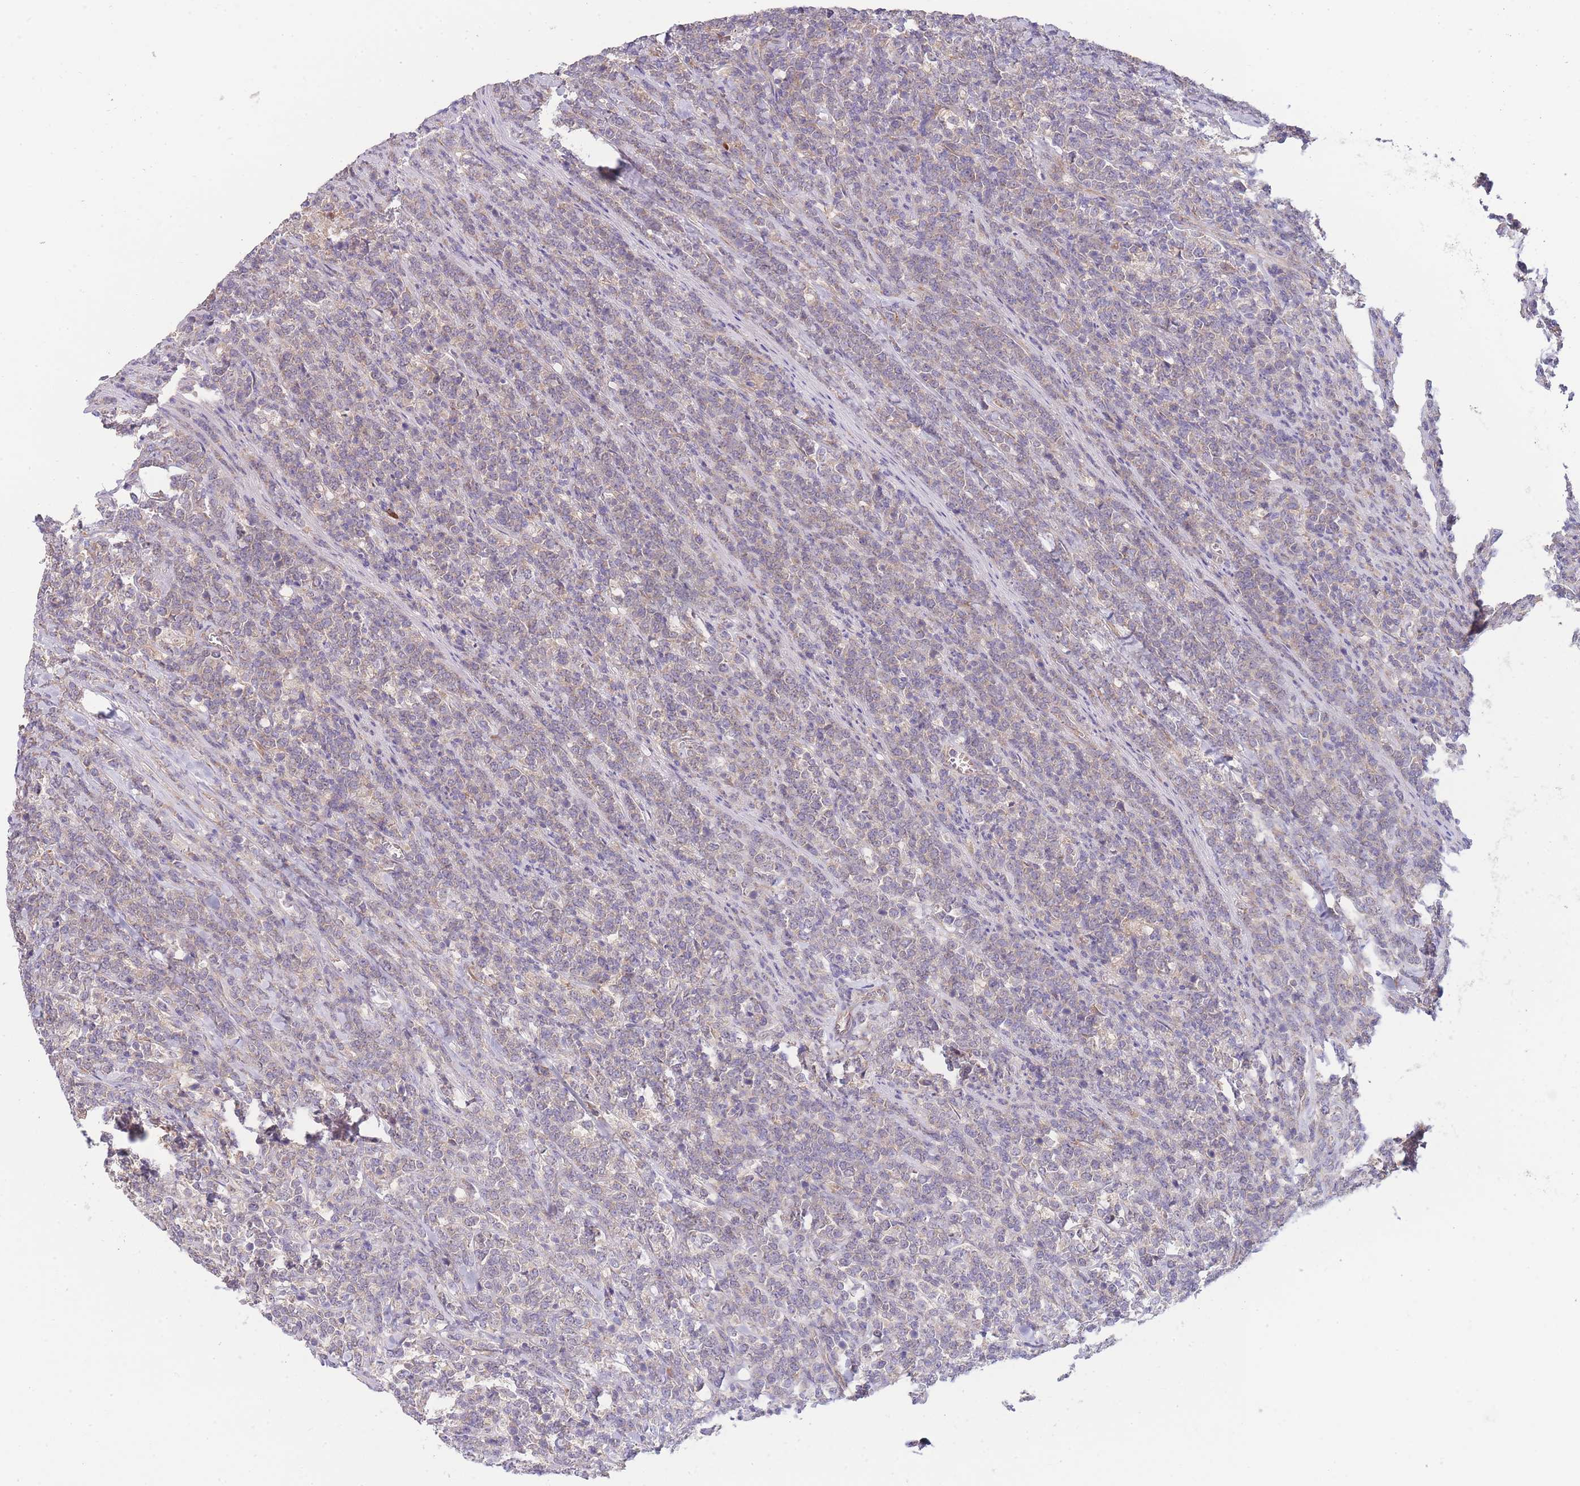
{"staining": {"intensity": "negative", "quantity": "none", "location": "none"}, "tissue": "lymphoma", "cell_type": "Tumor cells", "image_type": "cancer", "snomed": [{"axis": "morphology", "description": "Malignant lymphoma, non-Hodgkin's type, High grade"}, {"axis": "topography", "description": "Small intestine"}], "caption": "Immunohistochemistry (IHC) of human malignant lymphoma, non-Hodgkin's type (high-grade) displays no staining in tumor cells. (DAB immunohistochemistry visualized using brightfield microscopy, high magnification).", "gene": "BEX1", "patient": {"sex": "male", "age": 8}}